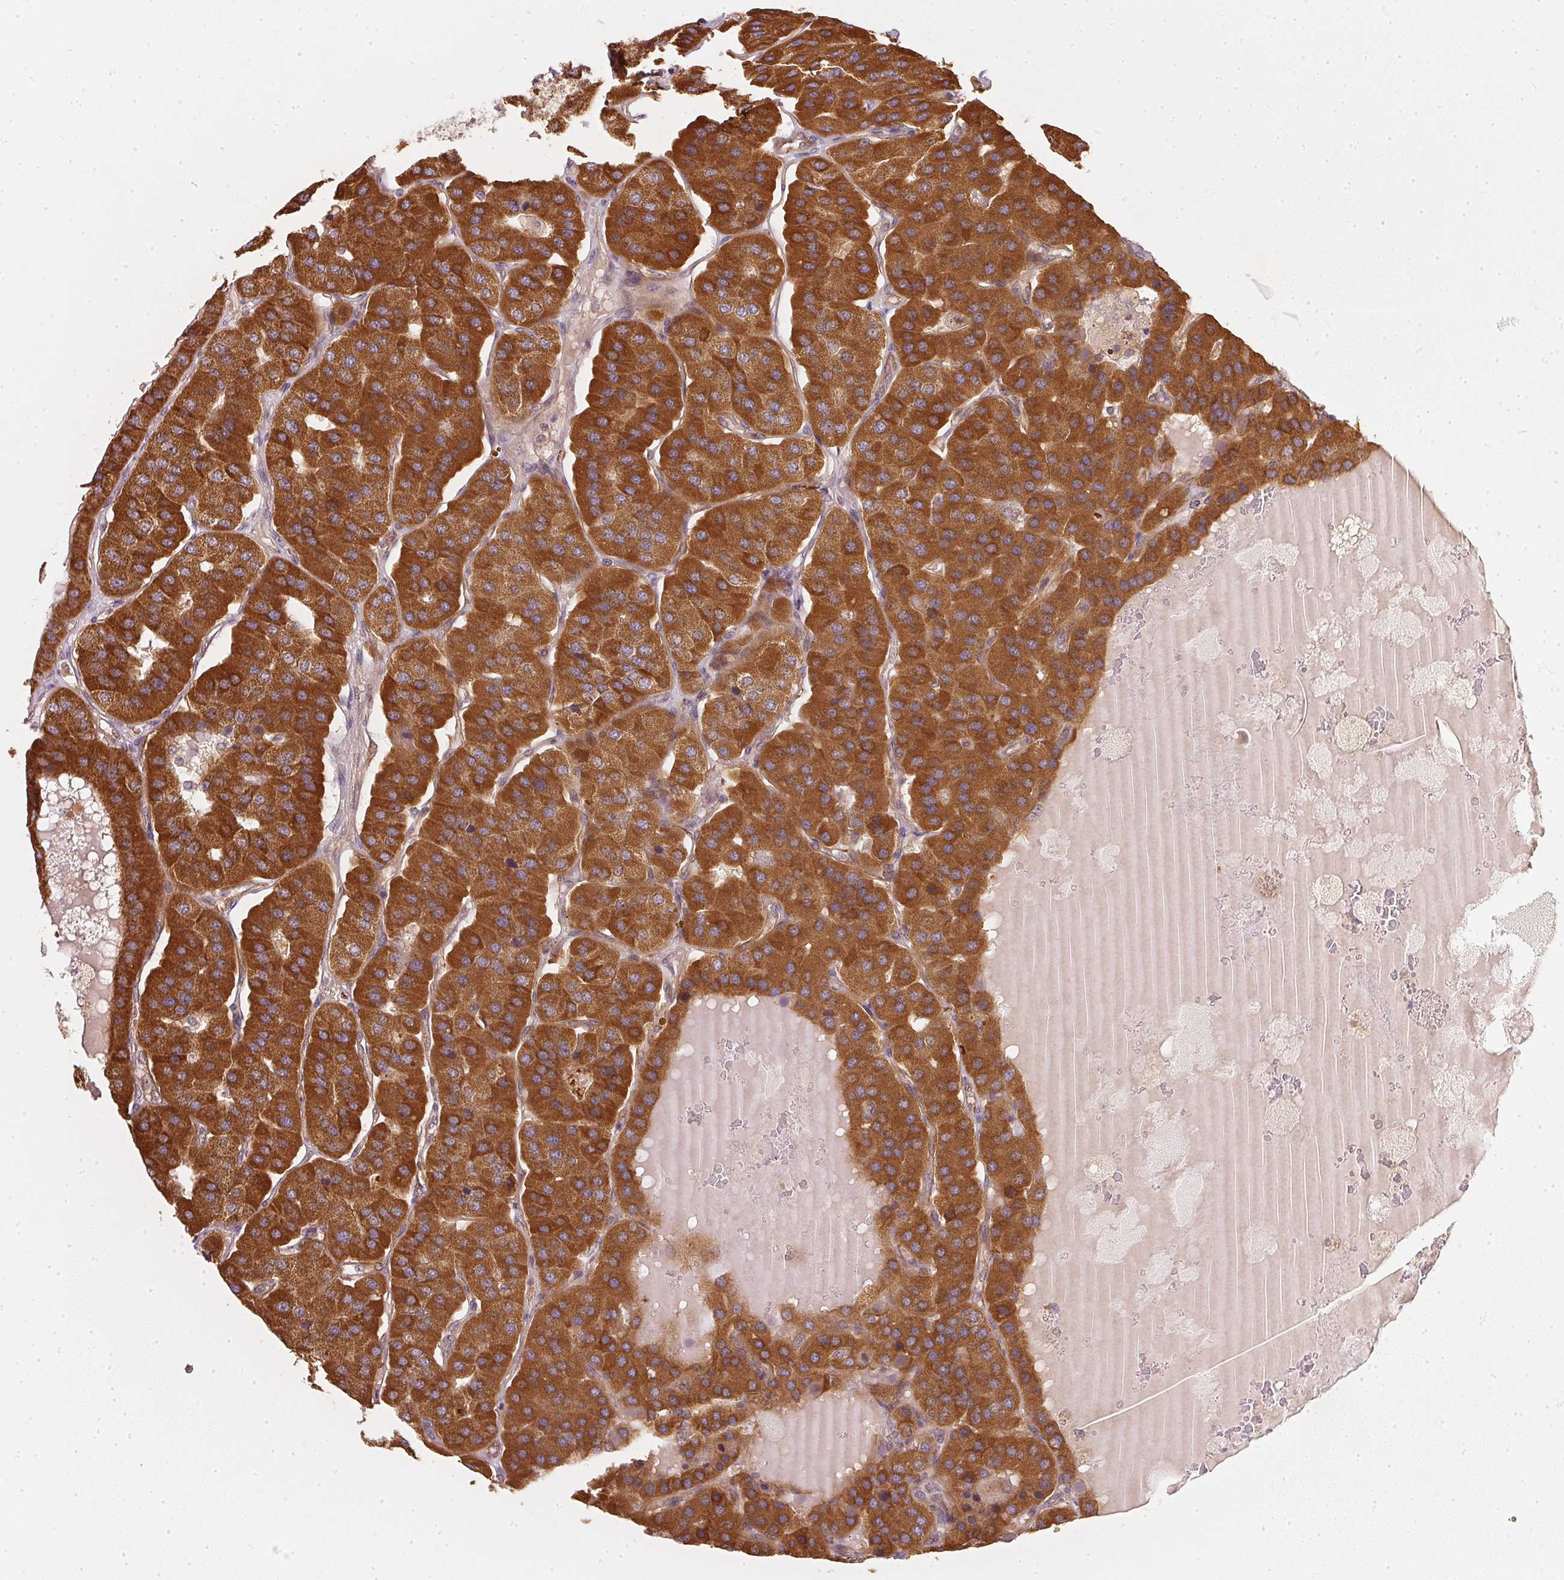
{"staining": {"intensity": "strong", "quantity": ">75%", "location": "cytoplasmic/membranous"}, "tissue": "parathyroid gland", "cell_type": "Glandular cells", "image_type": "normal", "snomed": [{"axis": "morphology", "description": "Normal tissue, NOS"}, {"axis": "morphology", "description": "Adenoma, NOS"}, {"axis": "topography", "description": "Parathyroid gland"}], "caption": "Immunohistochemical staining of normal human parathyroid gland displays high levels of strong cytoplasmic/membranous expression in about >75% of glandular cells.", "gene": "NADK2", "patient": {"sex": "female", "age": 86}}